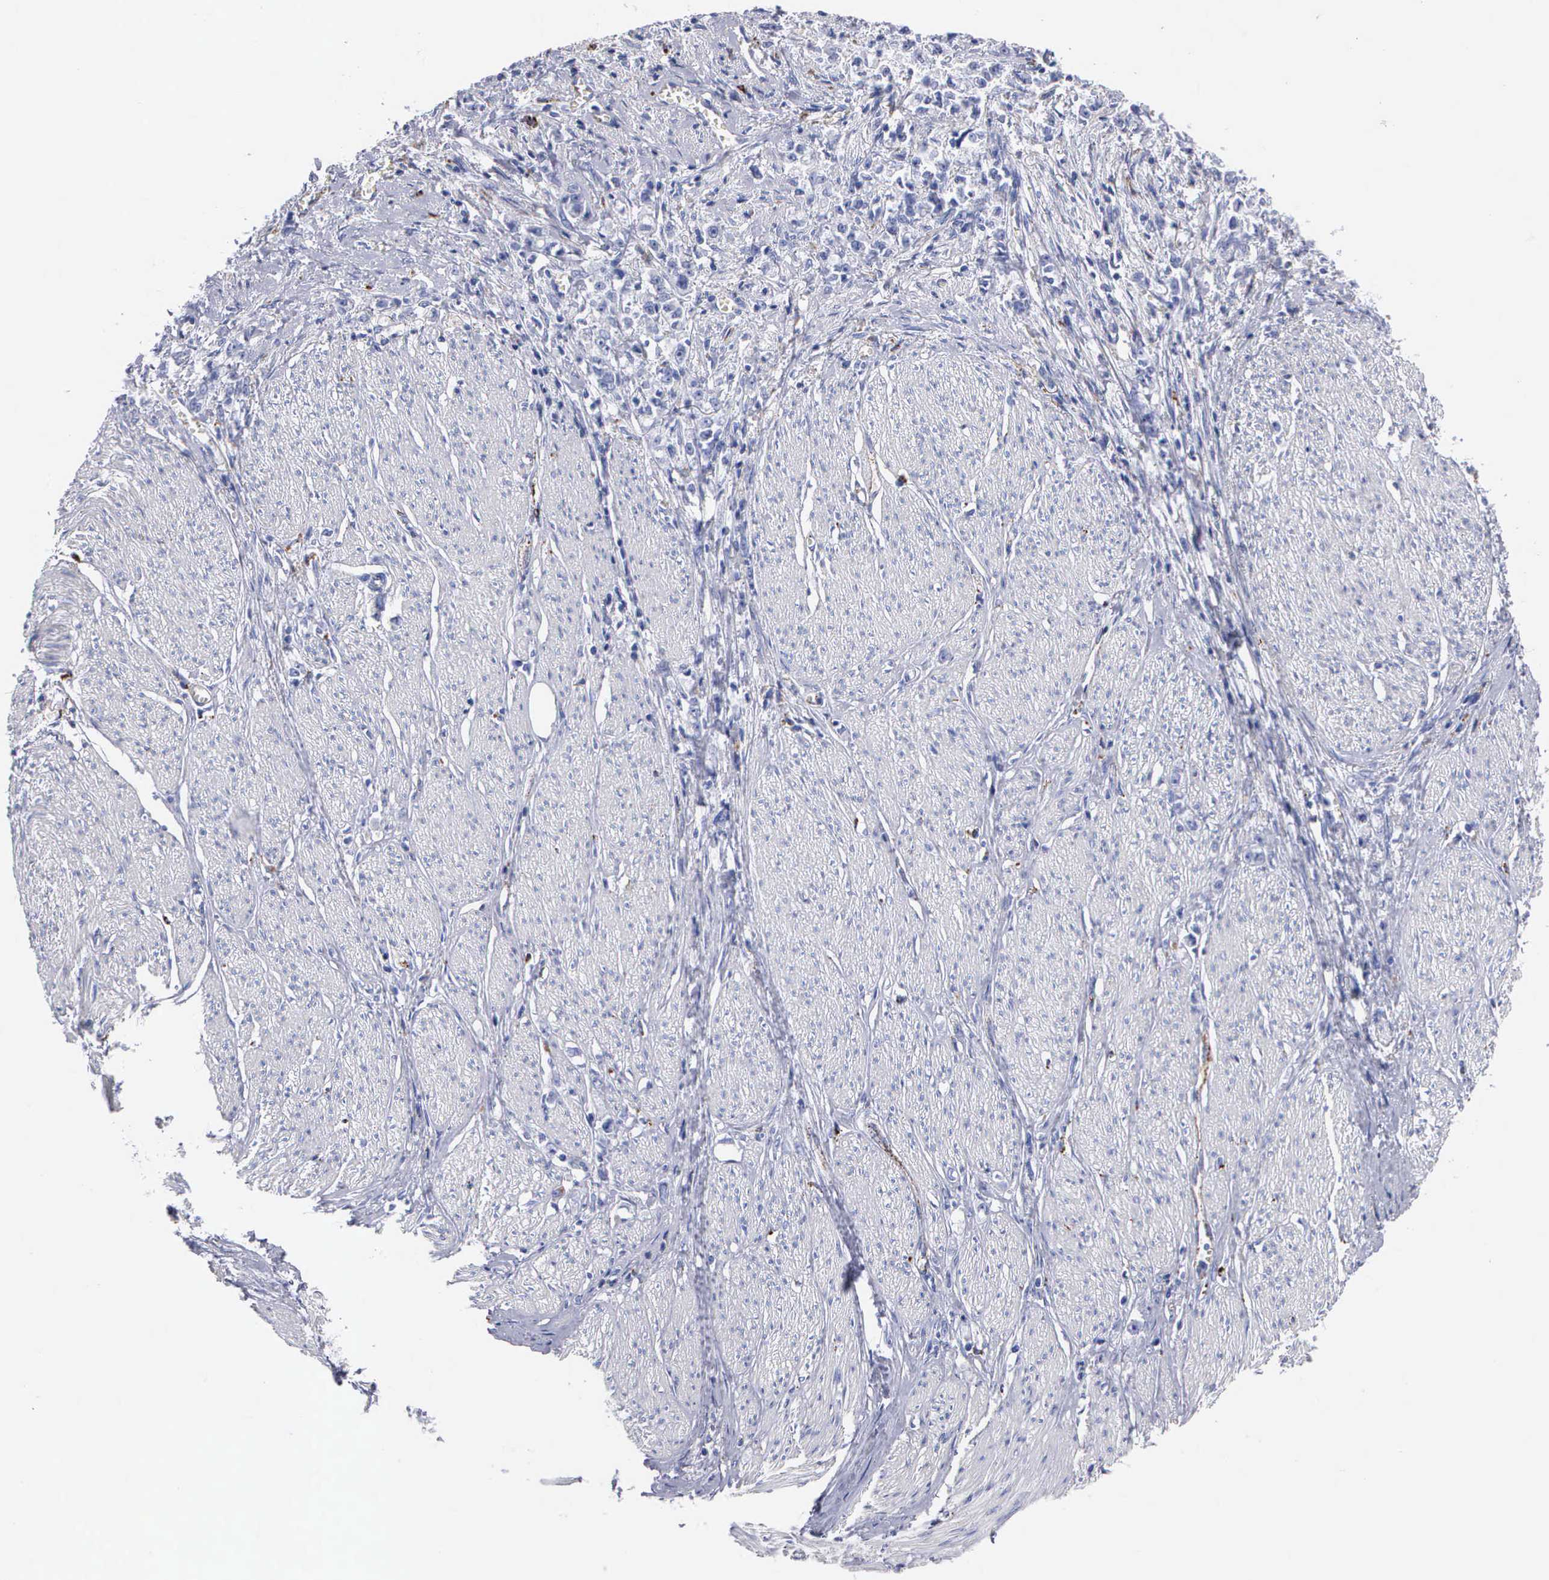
{"staining": {"intensity": "negative", "quantity": "none", "location": "none"}, "tissue": "stomach cancer", "cell_type": "Tumor cells", "image_type": "cancer", "snomed": [{"axis": "morphology", "description": "Adenocarcinoma, NOS"}, {"axis": "topography", "description": "Stomach"}], "caption": "An image of human stomach adenocarcinoma is negative for staining in tumor cells.", "gene": "CTSL", "patient": {"sex": "male", "age": 72}}